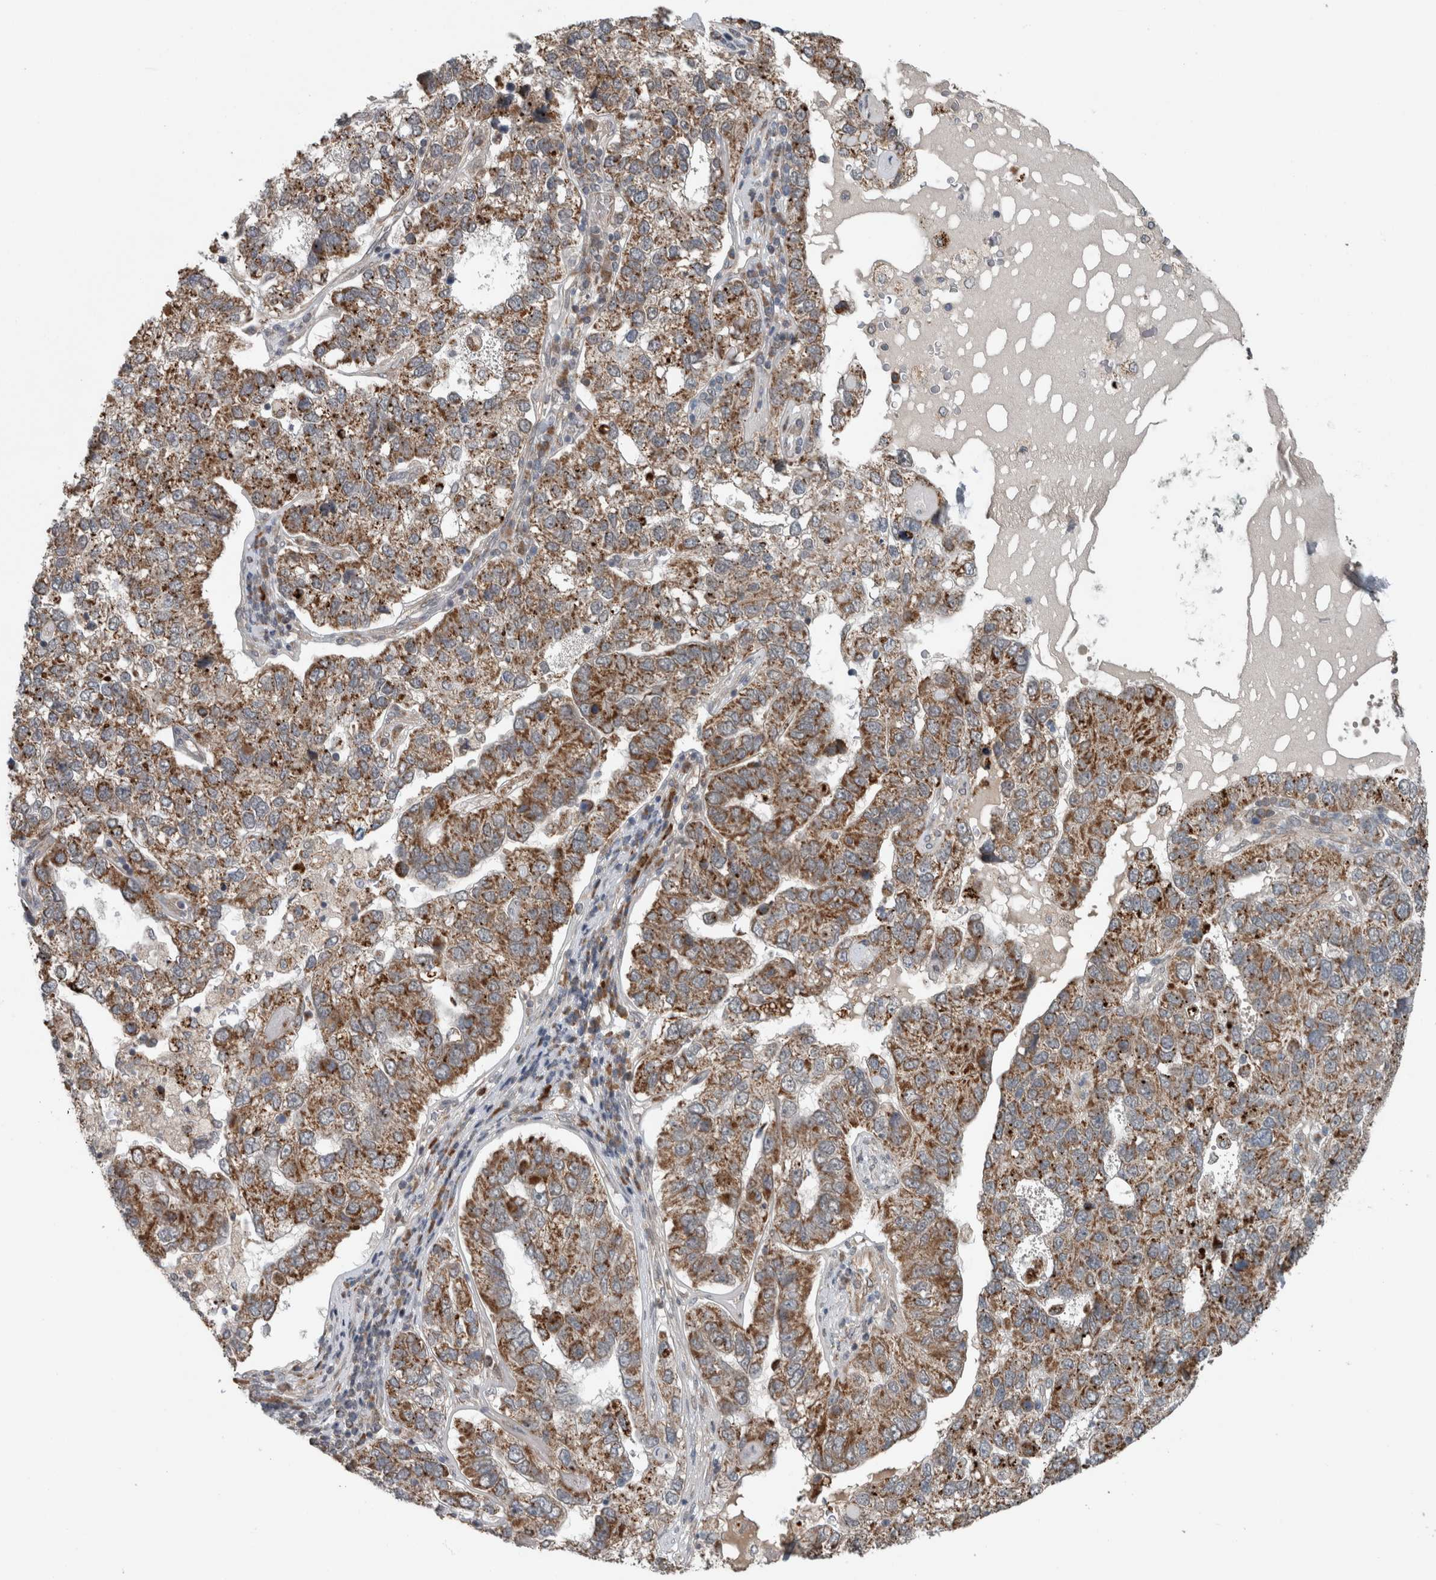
{"staining": {"intensity": "strong", "quantity": ">75%", "location": "cytoplasmic/membranous"}, "tissue": "pancreatic cancer", "cell_type": "Tumor cells", "image_type": "cancer", "snomed": [{"axis": "morphology", "description": "Adenocarcinoma, NOS"}, {"axis": "topography", "description": "Pancreas"}], "caption": "Tumor cells show high levels of strong cytoplasmic/membranous staining in about >75% of cells in adenocarcinoma (pancreatic). (DAB (3,3'-diaminobenzidine) IHC with brightfield microscopy, high magnification).", "gene": "GBA2", "patient": {"sex": "female", "age": 61}}